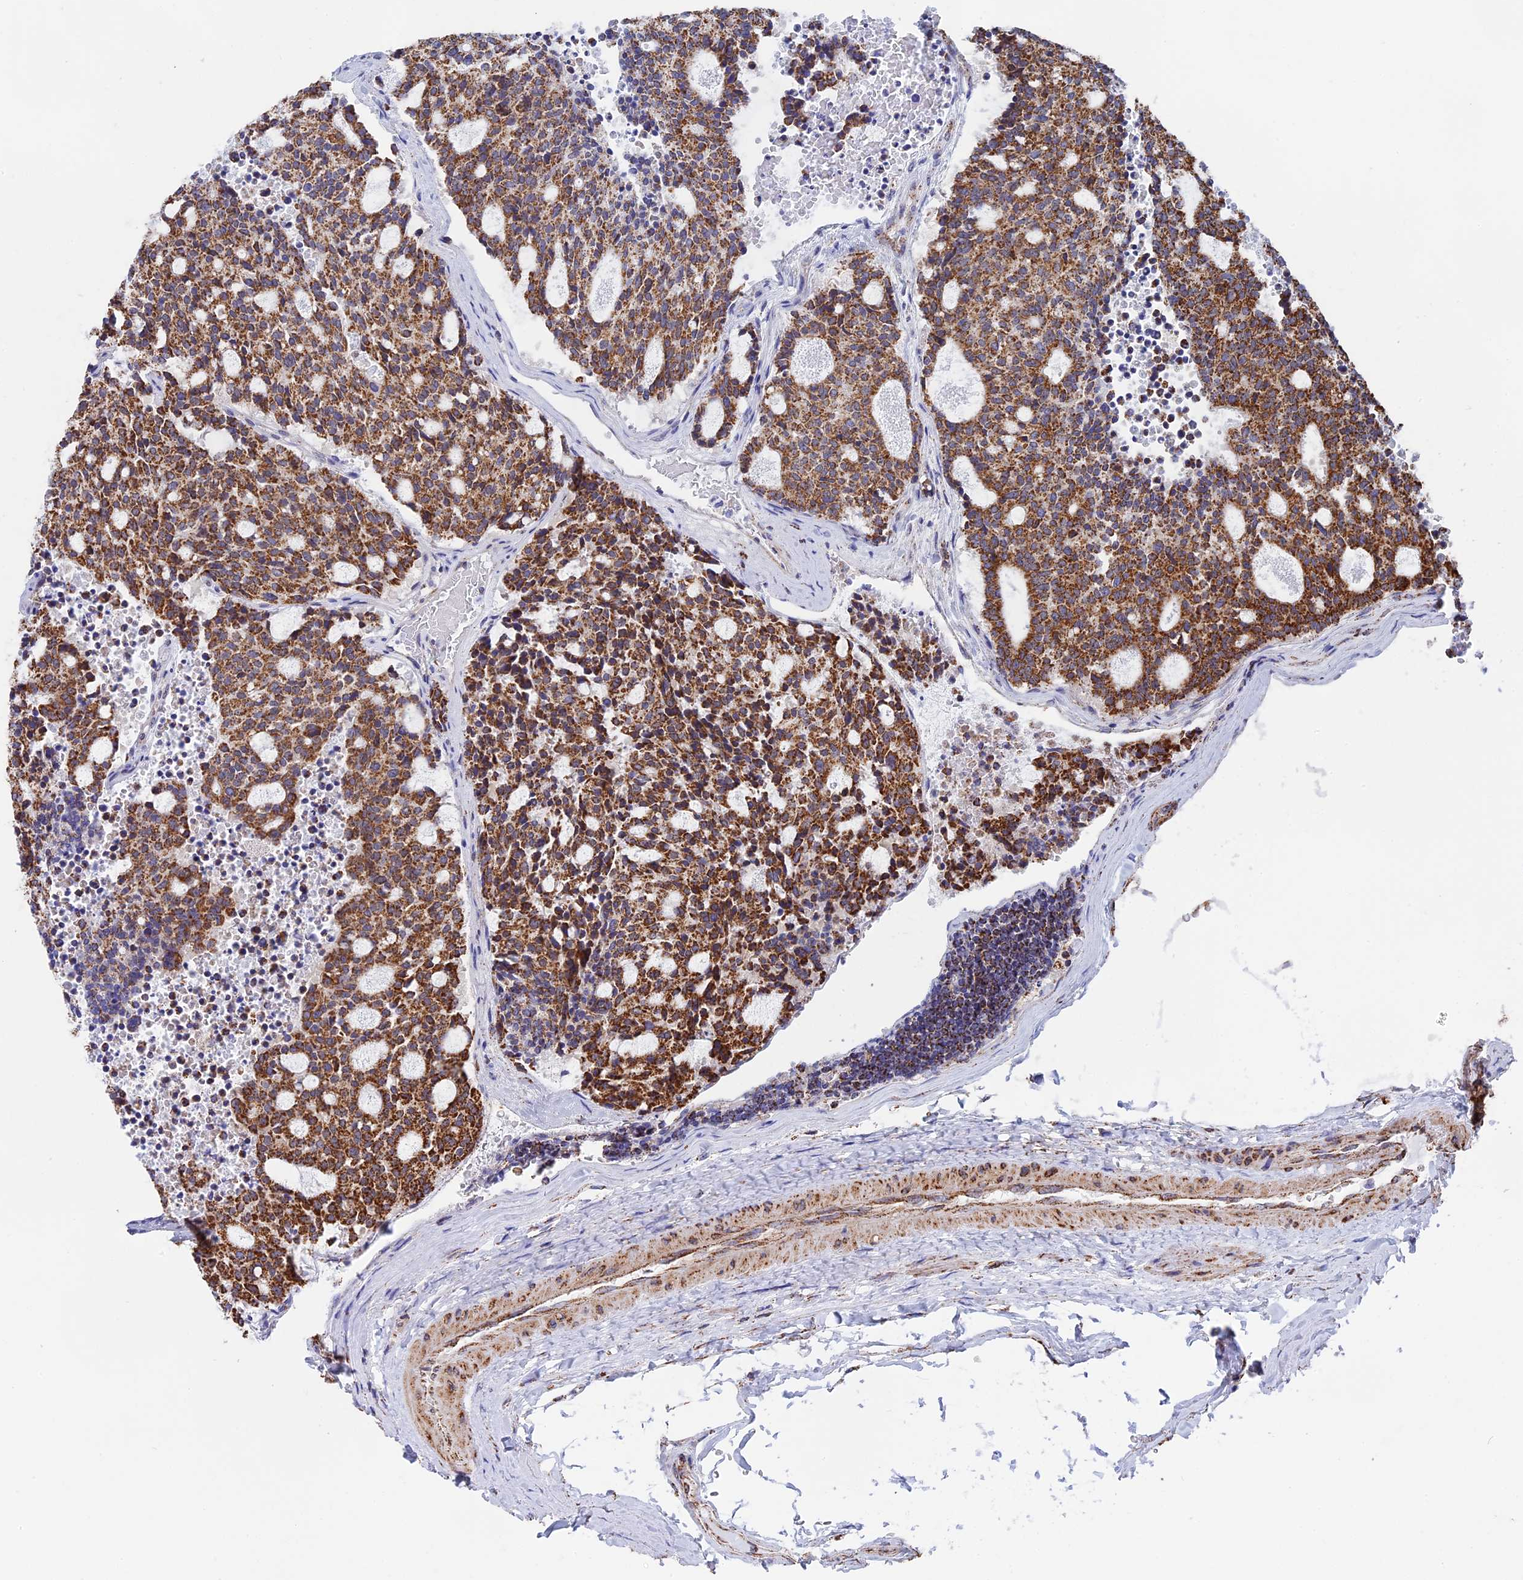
{"staining": {"intensity": "strong", "quantity": ">75%", "location": "cytoplasmic/membranous"}, "tissue": "carcinoid", "cell_type": "Tumor cells", "image_type": "cancer", "snomed": [{"axis": "morphology", "description": "Carcinoid, malignant, NOS"}, {"axis": "topography", "description": "Pancreas"}], "caption": "Carcinoid tissue exhibits strong cytoplasmic/membranous positivity in approximately >75% of tumor cells", "gene": "CDC16", "patient": {"sex": "female", "age": 54}}